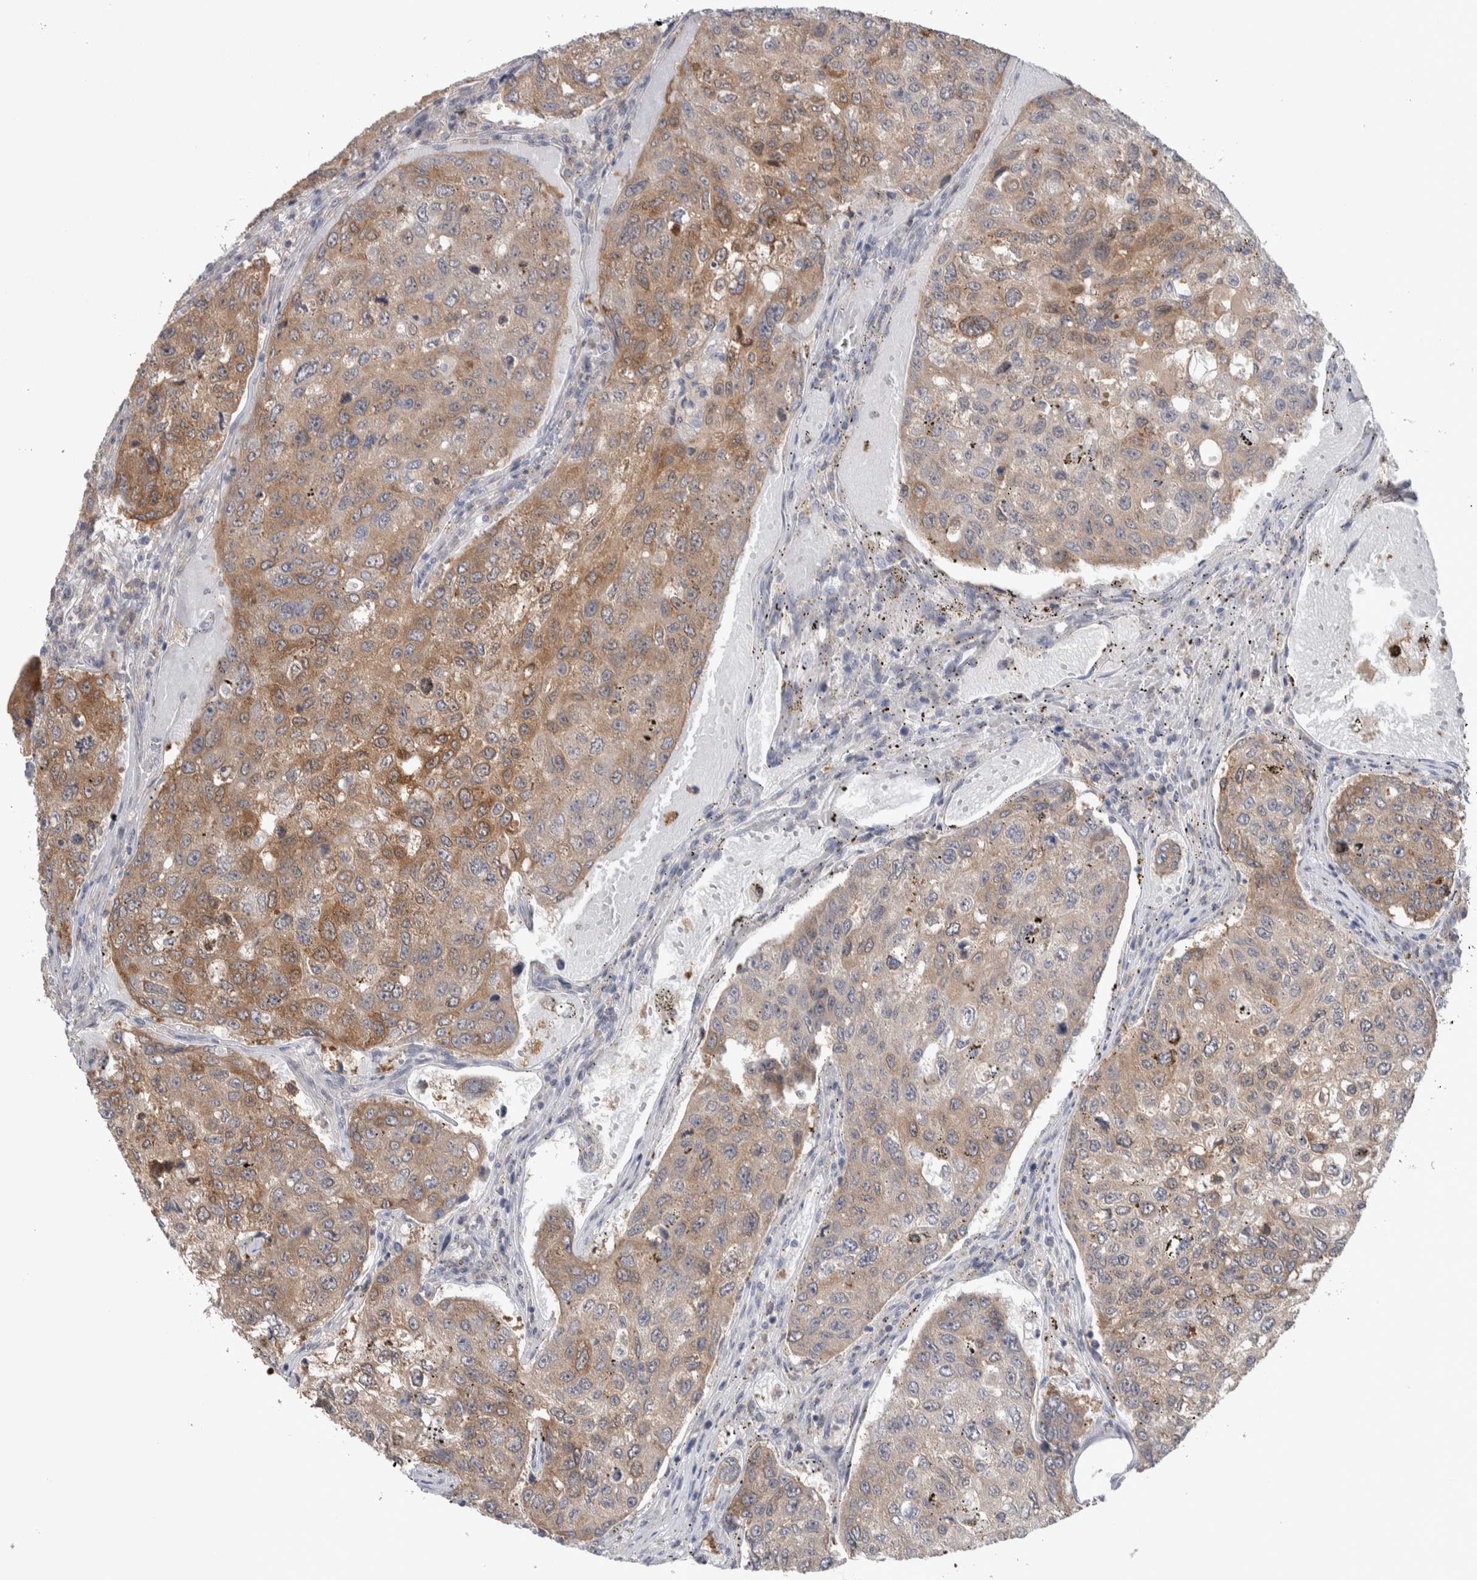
{"staining": {"intensity": "moderate", "quantity": ">75%", "location": "cytoplasmic/membranous"}, "tissue": "urothelial cancer", "cell_type": "Tumor cells", "image_type": "cancer", "snomed": [{"axis": "morphology", "description": "Urothelial carcinoma, High grade"}, {"axis": "topography", "description": "Lymph node"}, {"axis": "topography", "description": "Urinary bladder"}], "caption": "This is an image of IHC staining of urothelial cancer, which shows moderate positivity in the cytoplasmic/membranous of tumor cells.", "gene": "HTATIP2", "patient": {"sex": "male", "age": 51}}